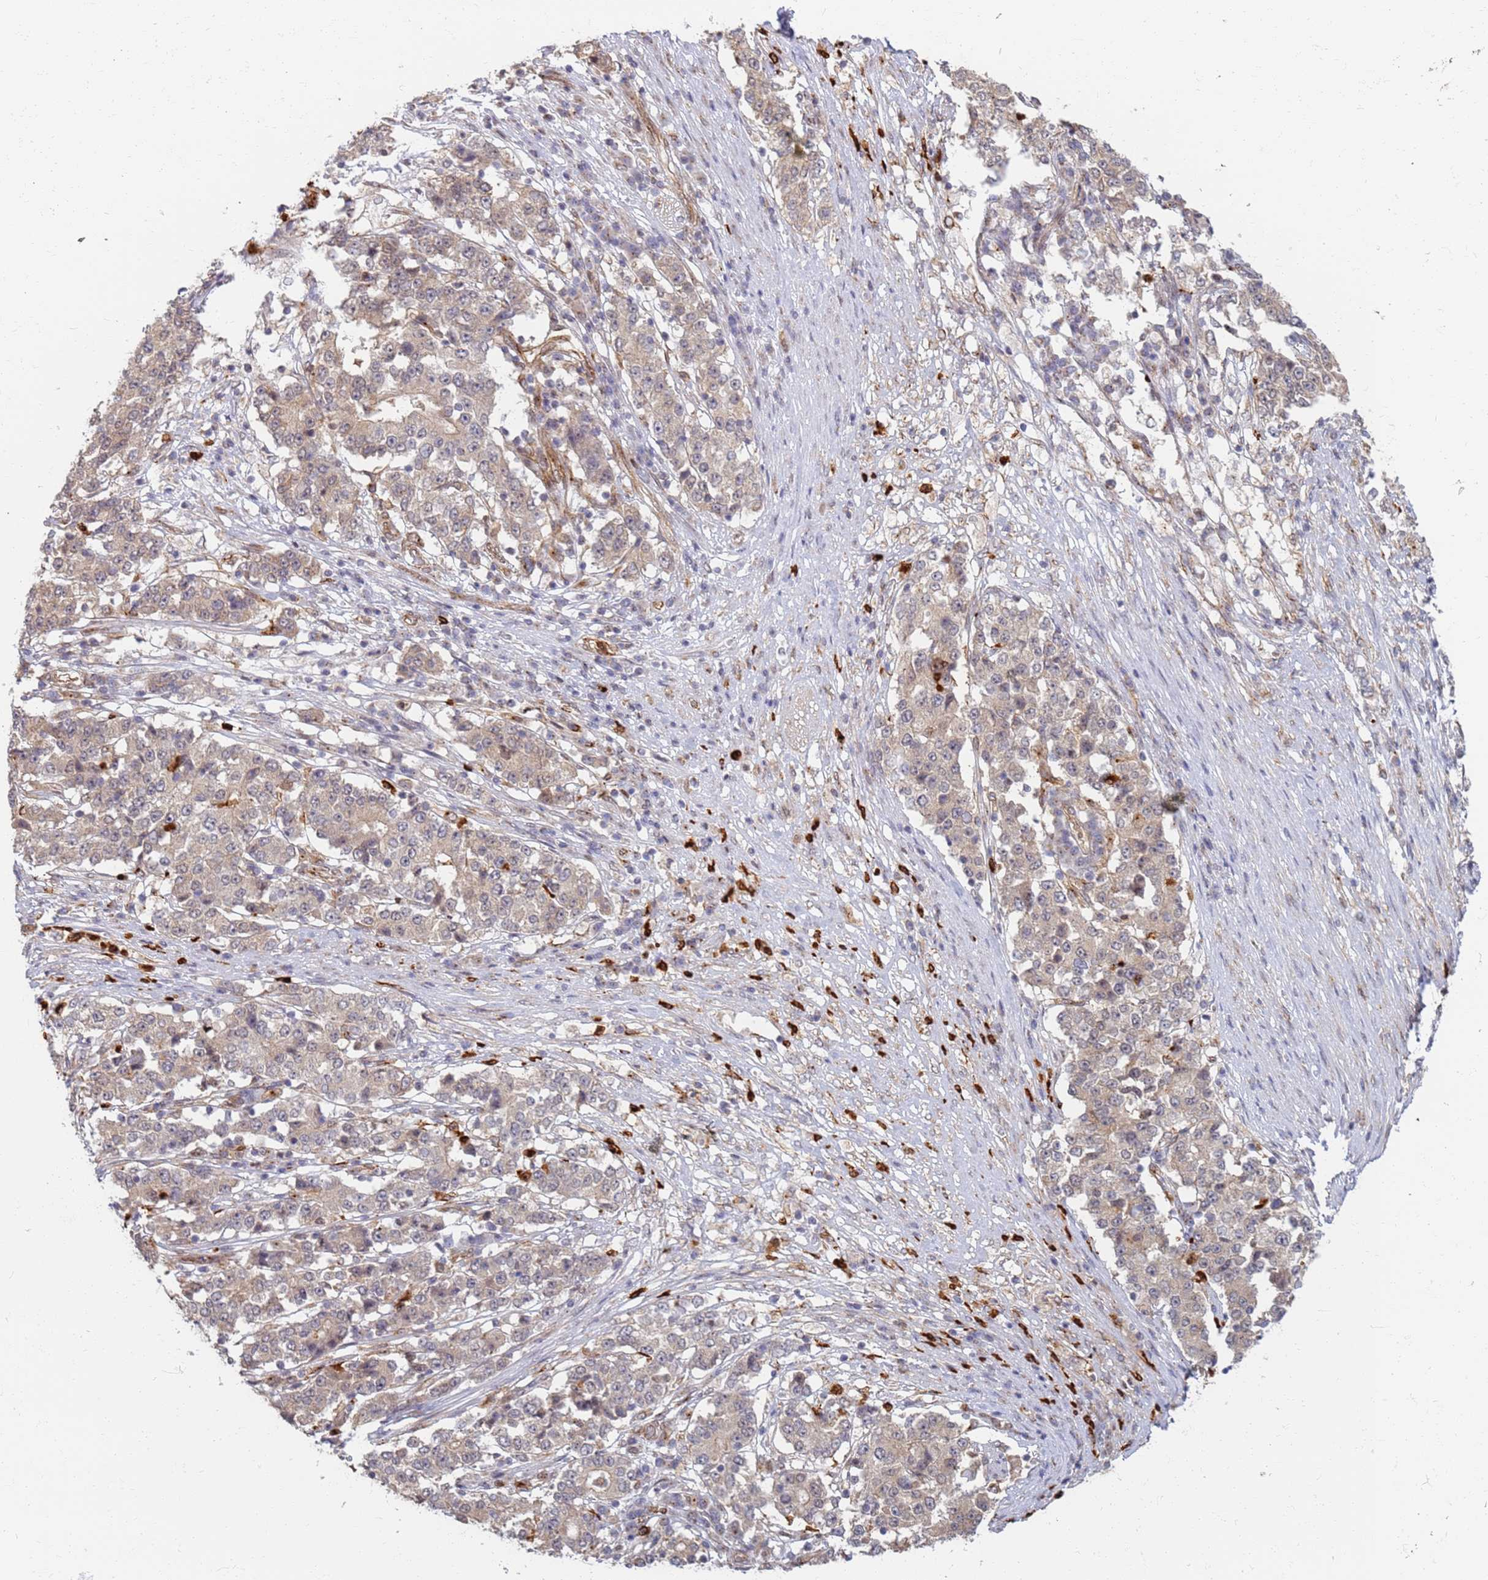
{"staining": {"intensity": "weak", "quantity": "25%-75%", "location": "cytoplasmic/membranous"}, "tissue": "stomach cancer", "cell_type": "Tumor cells", "image_type": "cancer", "snomed": [{"axis": "morphology", "description": "Adenocarcinoma, NOS"}, {"axis": "topography", "description": "Stomach"}], "caption": "Human adenocarcinoma (stomach) stained with a brown dye shows weak cytoplasmic/membranous positive positivity in about 25%-75% of tumor cells.", "gene": "CEP170", "patient": {"sex": "male", "age": 59}}